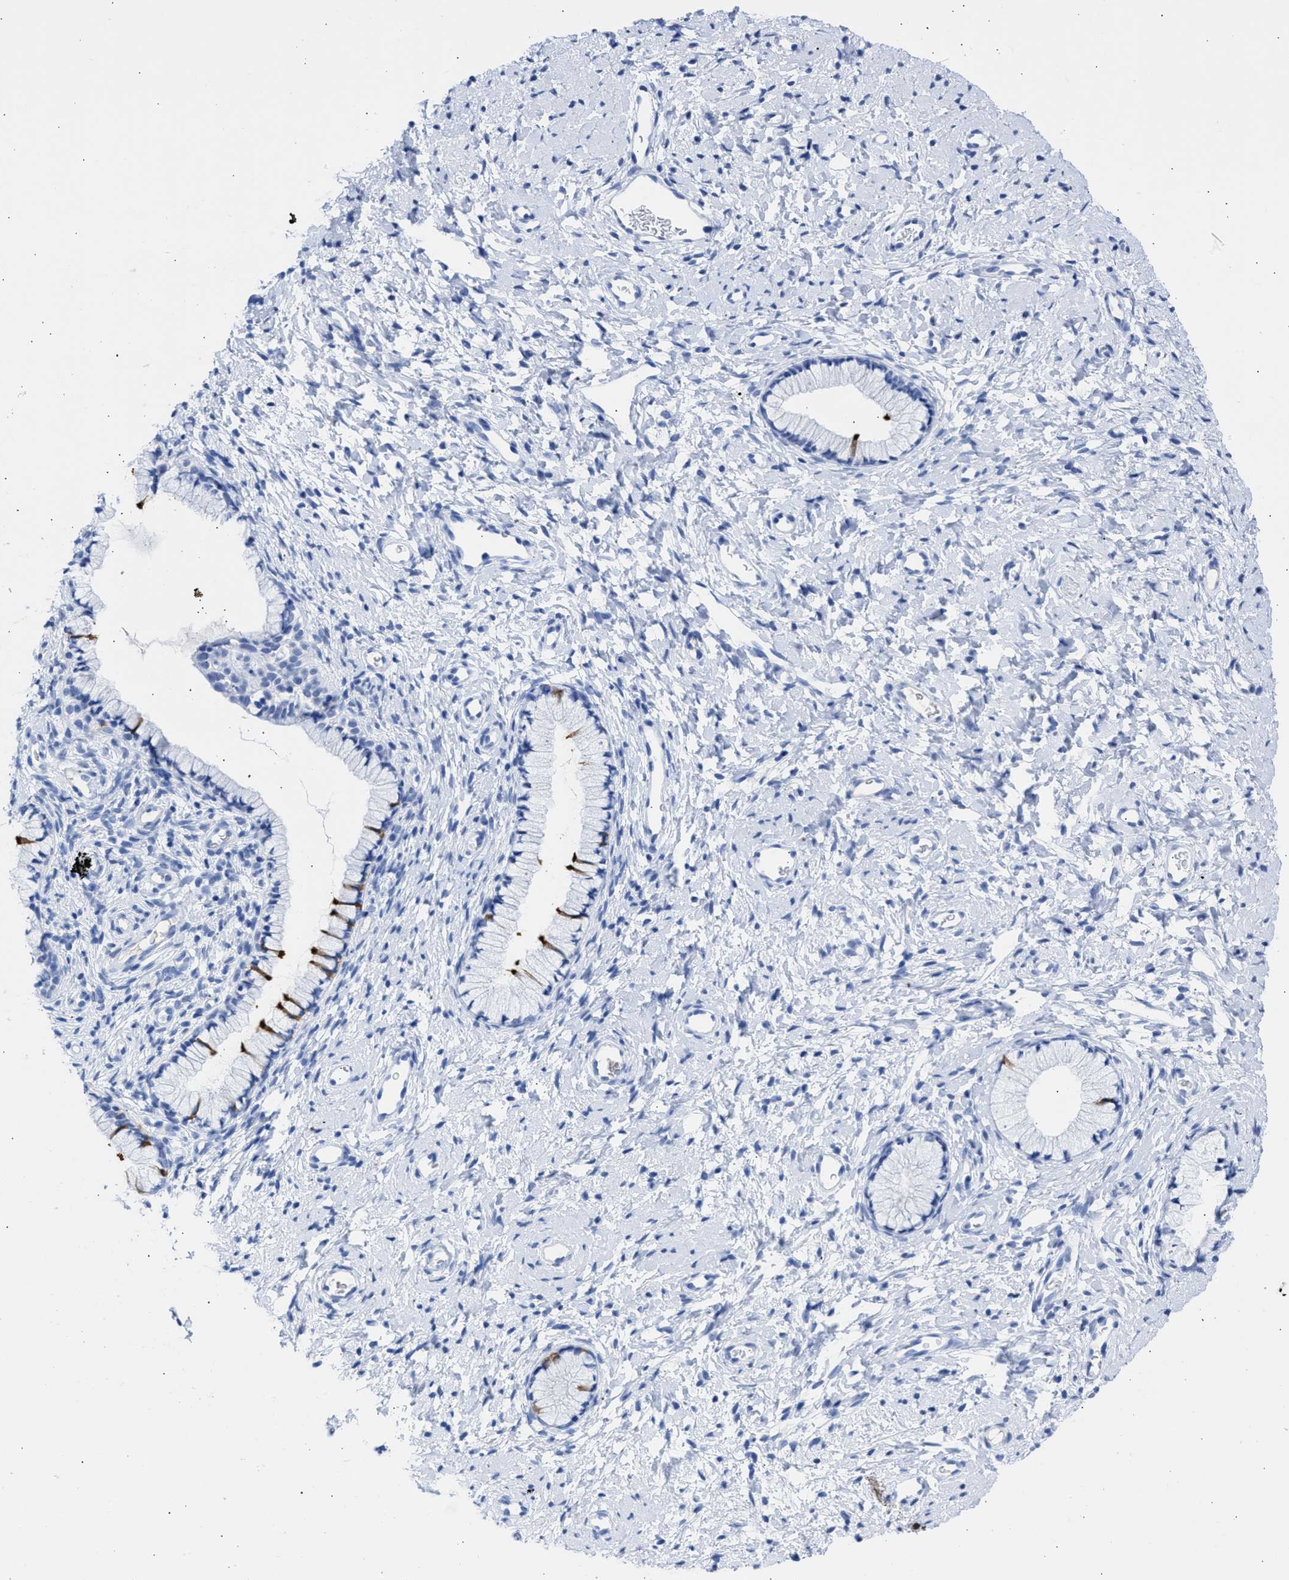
{"staining": {"intensity": "moderate", "quantity": "<25%", "location": "cytoplasmic/membranous"}, "tissue": "cervix", "cell_type": "Glandular cells", "image_type": "normal", "snomed": [{"axis": "morphology", "description": "Normal tissue, NOS"}, {"axis": "topography", "description": "Cervix"}], "caption": "Glandular cells reveal moderate cytoplasmic/membranous positivity in about <25% of cells in normal cervix.", "gene": "RSPH1", "patient": {"sex": "female", "age": 72}}